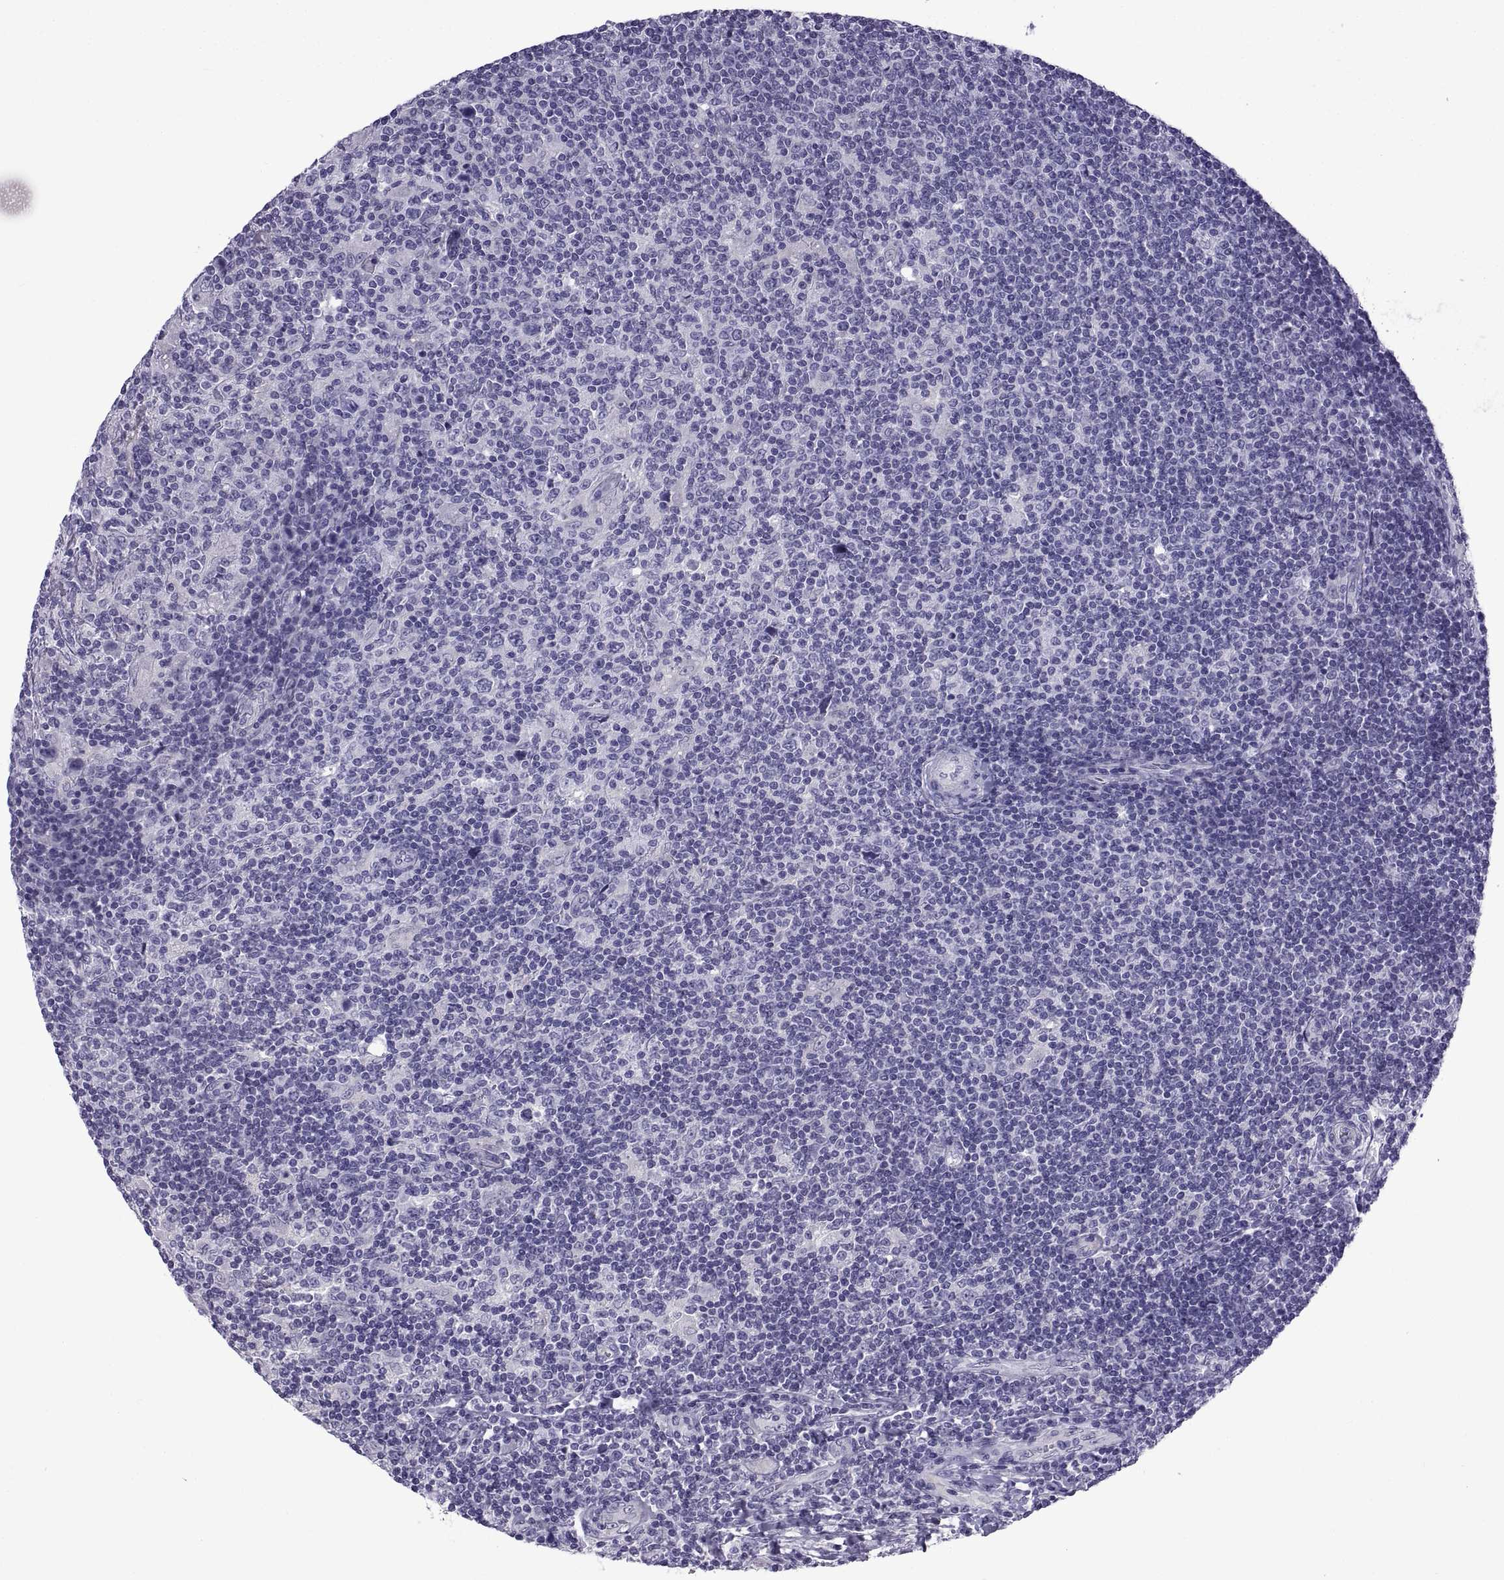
{"staining": {"intensity": "negative", "quantity": "none", "location": "none"}, "tissue": "lymphoma", "cell_type": "Tumor cells", "image_type": "cancer", "snomed": [{"axis": "morphology", "description": "Hodgkin's disease, NOS"}, {"axis": "topography", "description": "Lymph node"}], "caption": "There is no significant positivity in tumor cells of Hodgkin's disease. (Brightfield microscopy of DAB (3,3'-diaminobenzidine) immunohistochemistry at high magnification).", "gene": "SPDYE1", "patient": {"sex": "male", "age": 40}}